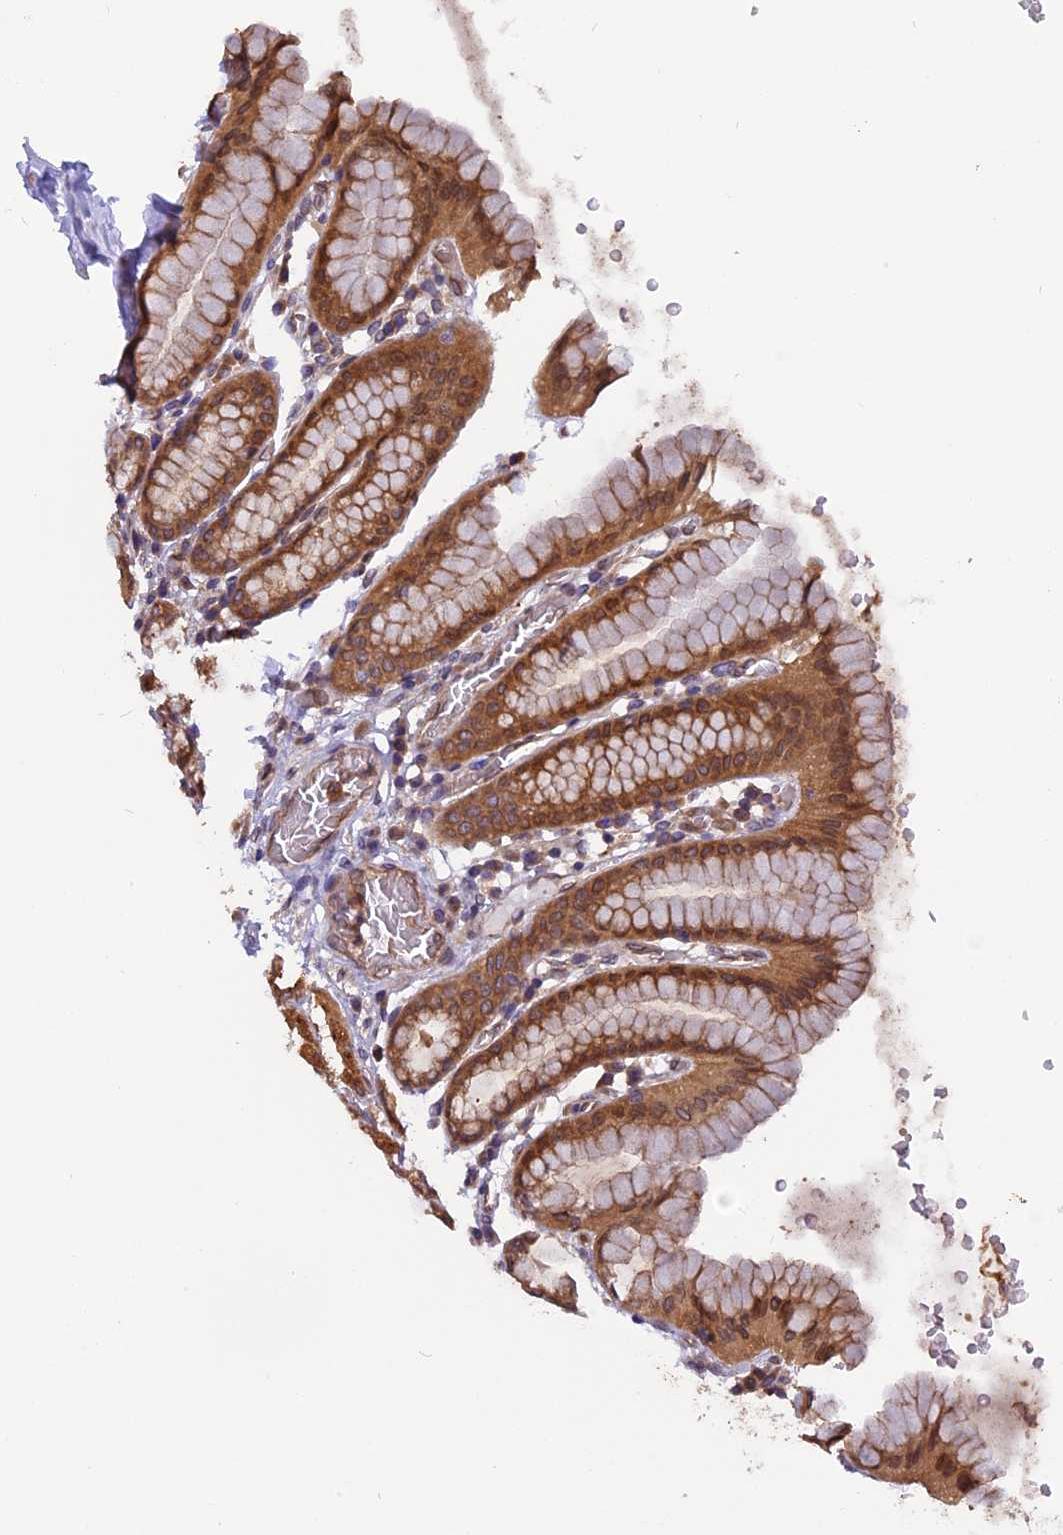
{"staining": {"intensity": "strong", "quantity": ">75%", "location": "cytoplasmic/membranous,nuclear"}, "tissue": "stomach", "cell_type": "Glandular cells", "image_type": "normal", "snomed": [{"axis": "morphology", "description": "Normal tissue, NOS"}, {"axis": "topography", "description": "Stomach, upper"}], "caption": "DAB immunohistochemical staining of benign human stomach displays strong cytoplasmic/membranous,nuclear protein positivity in about >75% of glandular cells. (DAB (3,3'-diaminobenzidine) IHC, brown staining for protein, blue staining for nuclei).", "gene": "CHMP2A", "patient": {"sex": "male", "age": 68}}